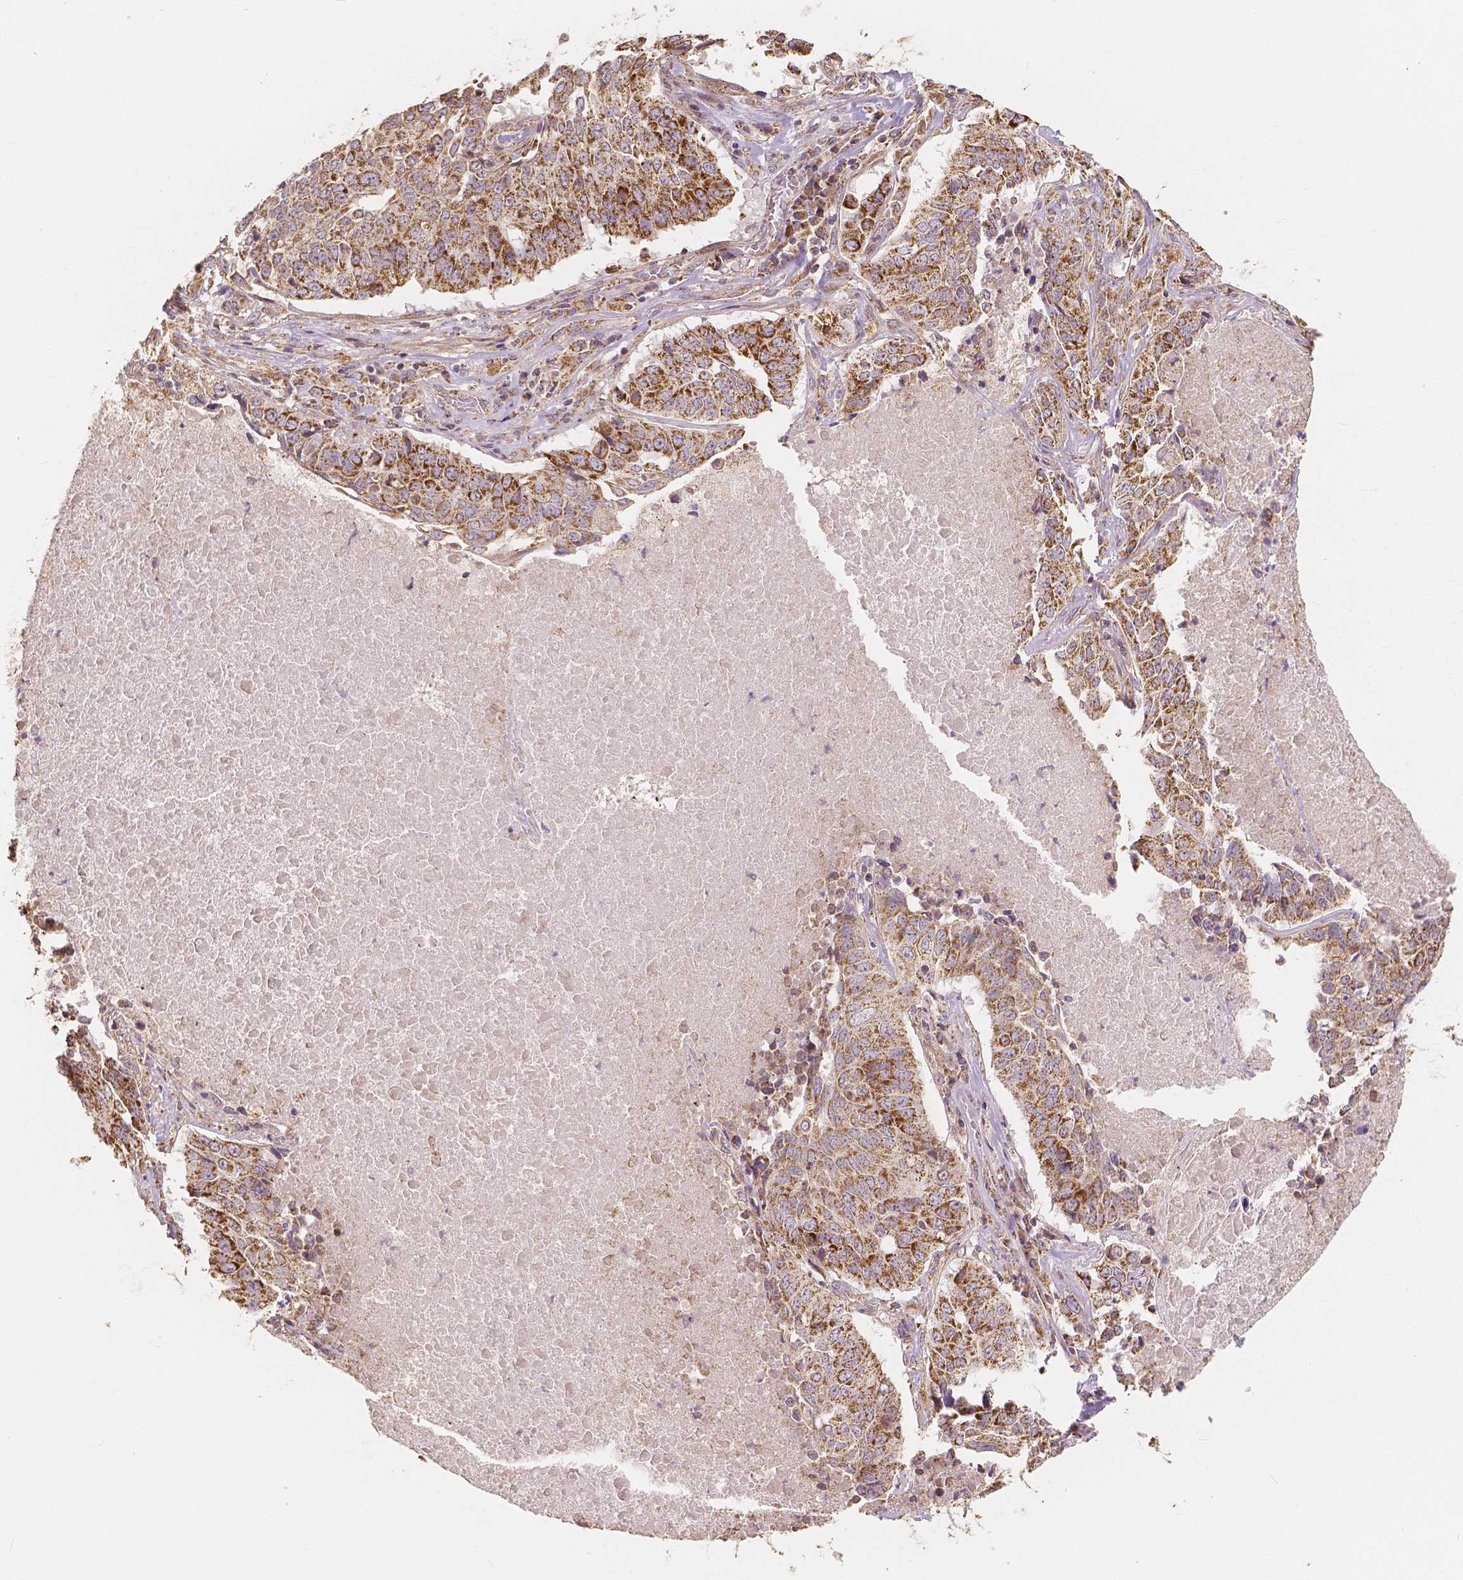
{"staining": {"intensity": "moderate", "quantity": ">75%", "location": "cytoplasmic/membranous"}, "tissue": "lung cancer", "cell_type": "Tumor cells", "image_type": "cancer", "snomed": [{"axis": "morphology", "description": "Normal tissue, NOS"}, {"axis": "morphology", "description": "Squamous cell carcinoma, NOS"}, {"axis": "topography", "description": "Bronchus"}, {"axis": "topography", "description": "Lung"}], "caption": "Moderate cytoplasmic/membranous expression for a protein is appreciated in about >75% of tumor cells of squamous cell carcinoma (lung) using immunohistochemistry (IHC).", "gene": "PEX26", "patient": {"sex": "male", "age": 64}}